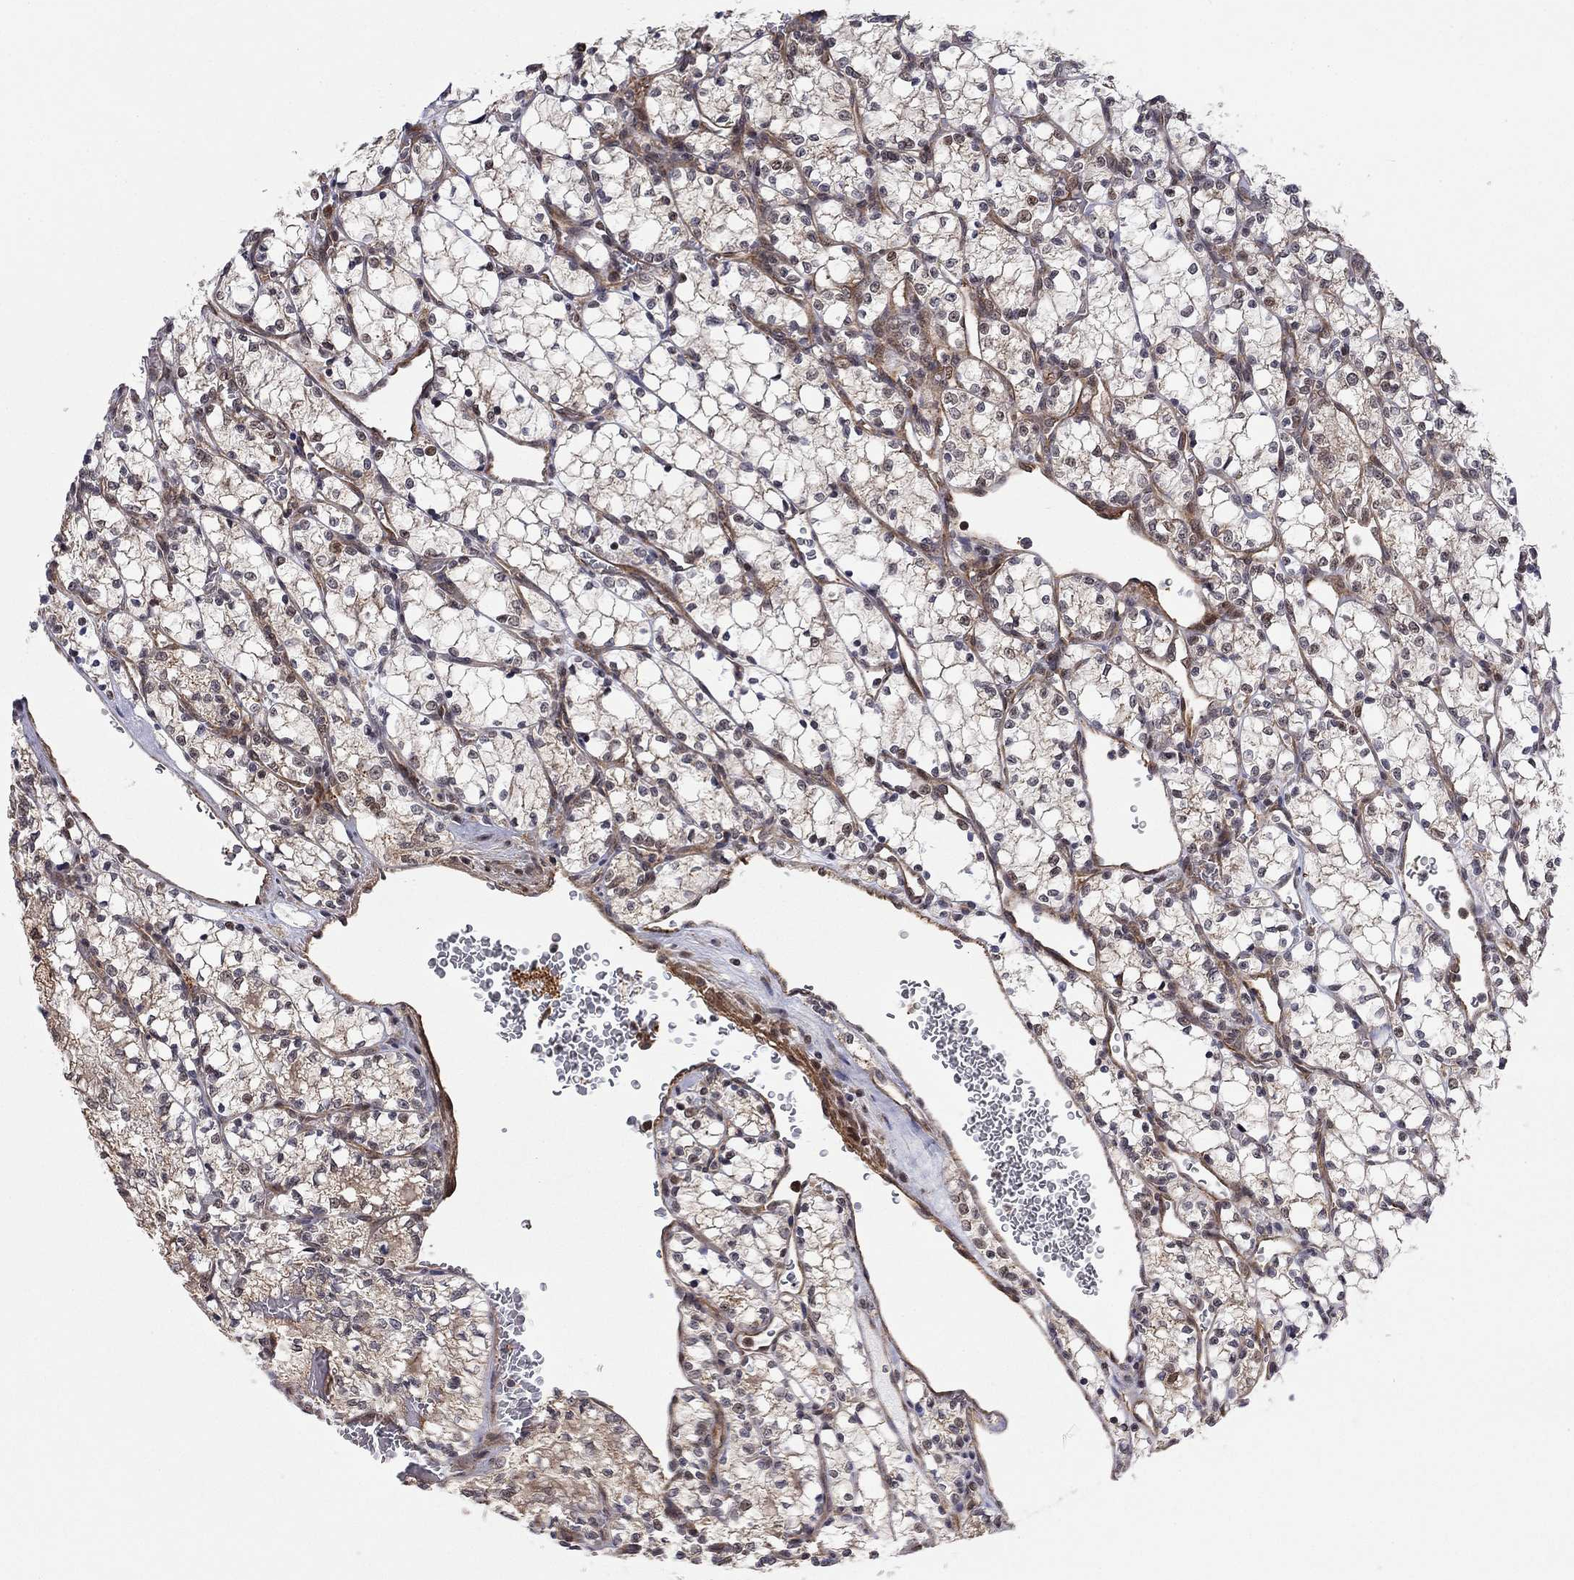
{"staining": {"intensity": "moderate", "quantity": "<25%", "location": "cytoplasmic/membranous"}, "tissue": "renal cancer", "cell_type": "Tumor cells", "image_type": "cancer", "snomed": [{"axis": "morphology", "description": "Adenocarcinoma, NOS"}, {"axis": "topography", "description": "Kidney"}], "caption": "Protein expression analysis of human renal adenocarcinoma reveals moderate cytoplasmic/membranous positivity in approximately <25% of tumor cells.", "gene": "TDP1", "patient": {"sex": "female", "age": 69}}